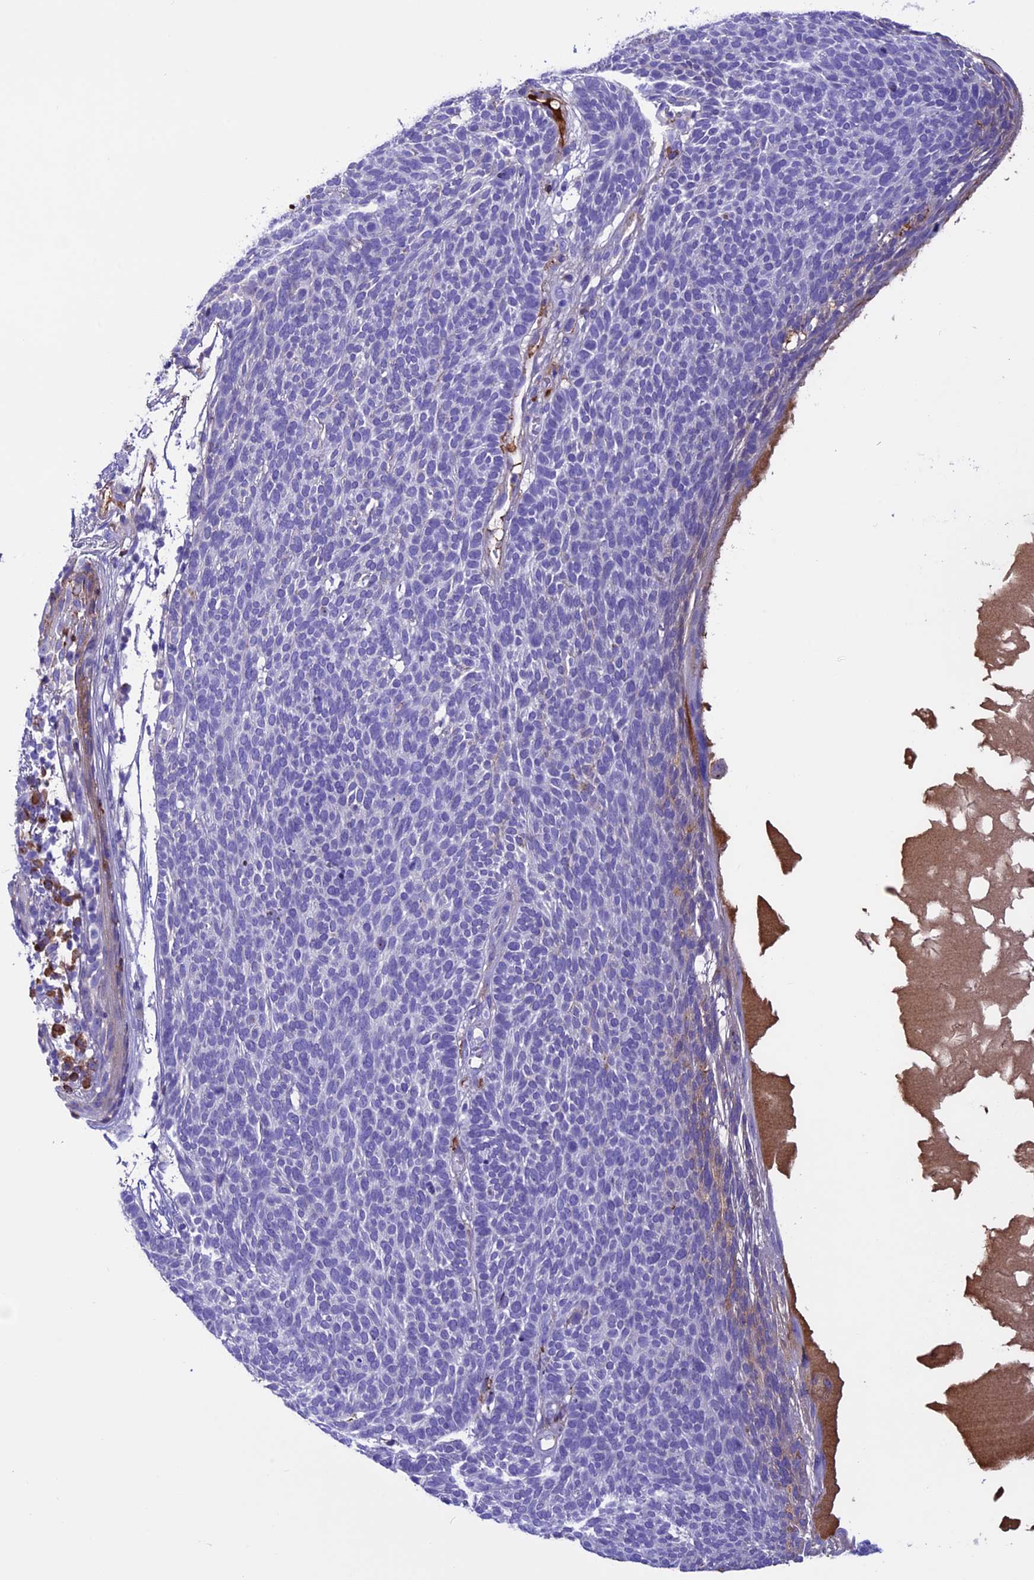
{"staining": {"intensity": "negative", "quantity": "none", "location": "none"}, "tissue": "skin cancer", "cell_type": "Tumor cells", "image_type": "cancer", "snomed": [{"axis": "morphology", "description": "Squamous cell carcinoma, NOS"}, {"axis": "topography", "description": "Skin"}], "caption": "Tumor cells are negative for brown protein staining in skin cancer (squamous cell carcinoma). (DAB (3,3'-diaminobenzidine) IHC visualized using brightfield microscopy, high magnification).", "gene": "IGSF6", "patient": {"sex": "female", "age": 90}}